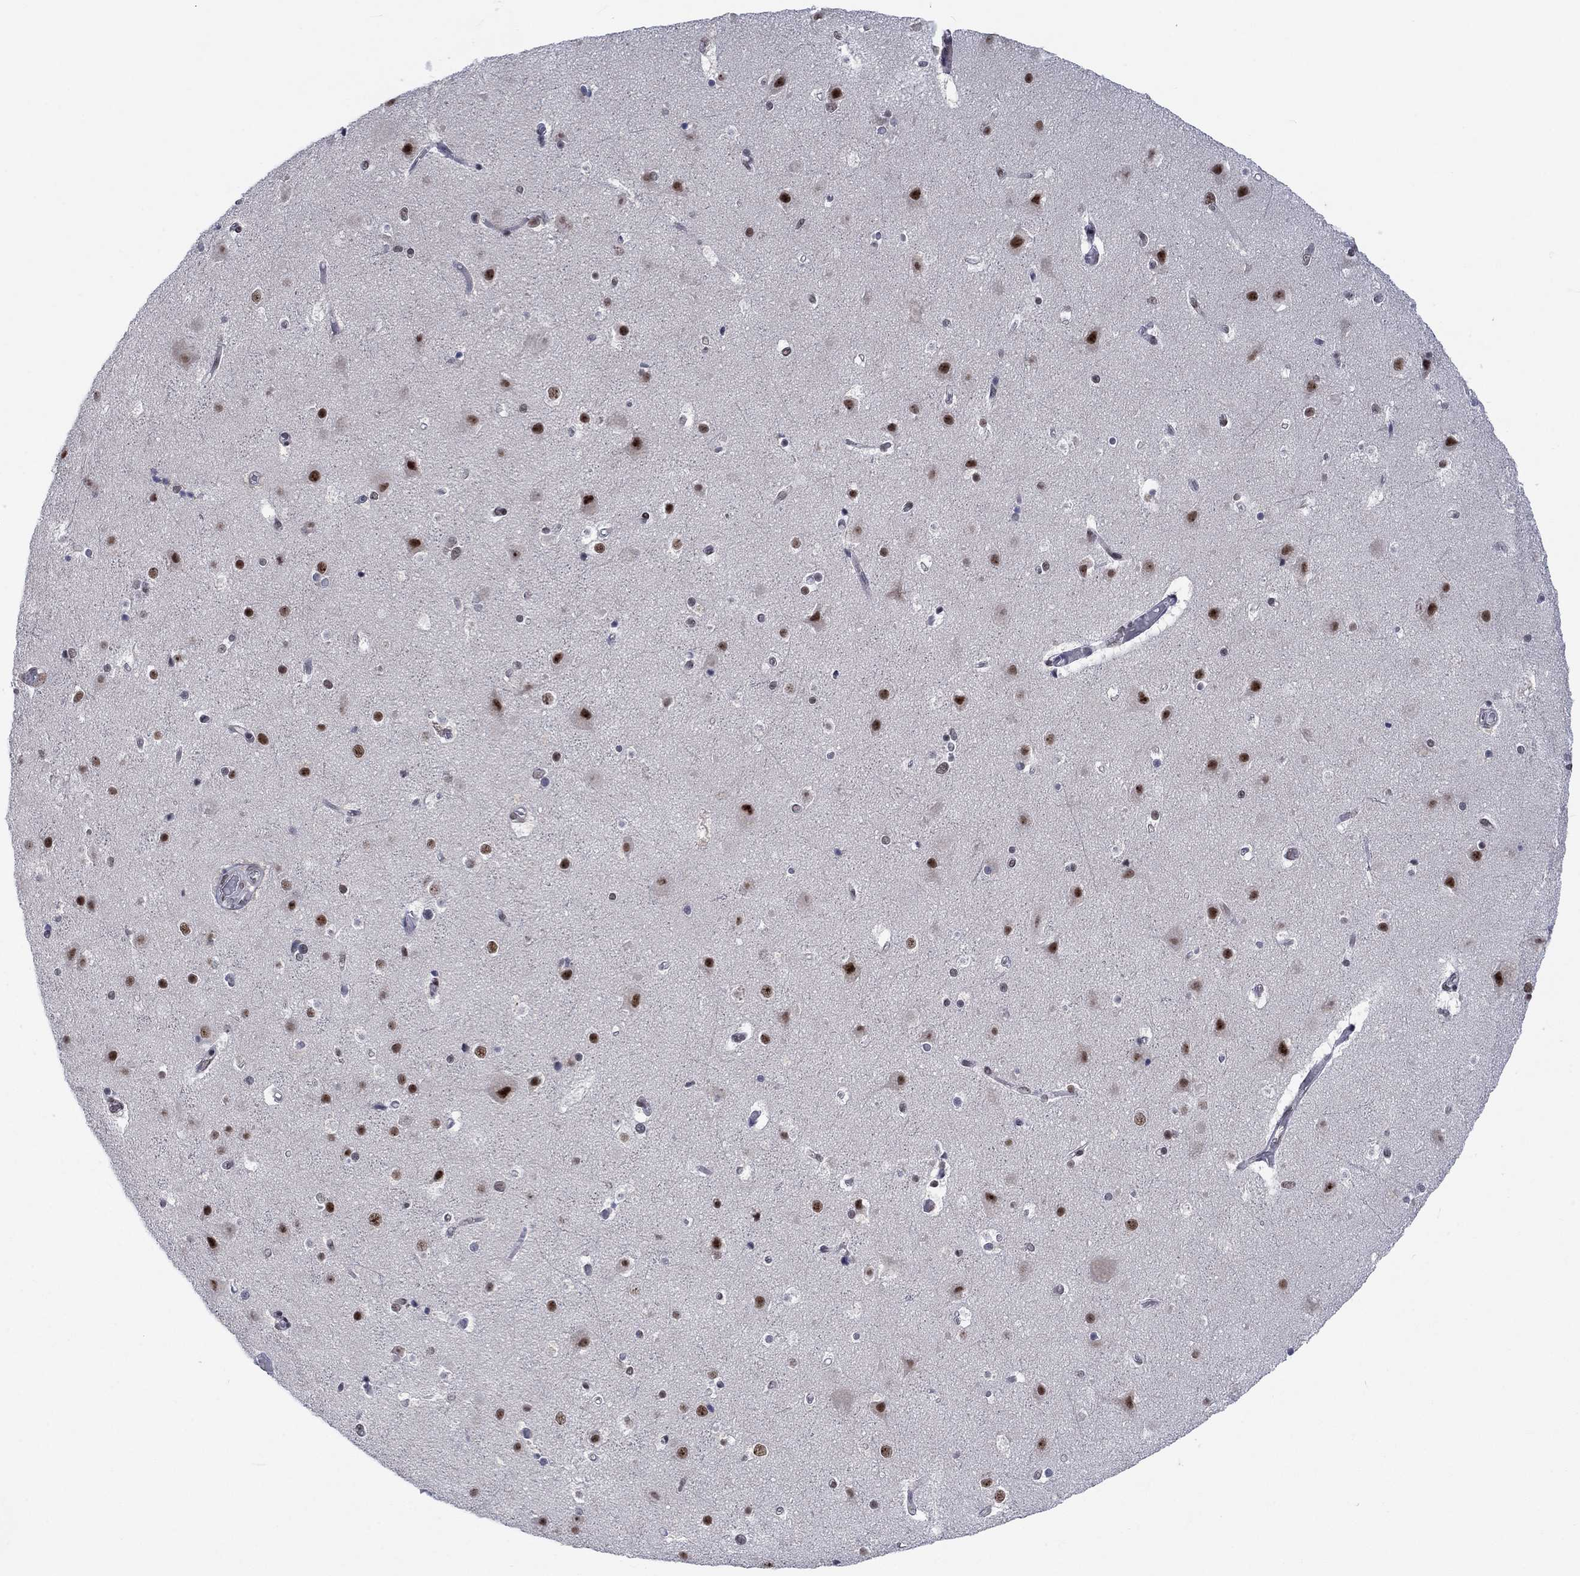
{"staining": {"intensity": "negative", "quantity": "none", "location": "none"}, "tissue": "cerebral cortex", "cell_type": "Endothelial cells", "image_type": "normal", "snomed": [{"axis": "morphology", "description": "Normal tissue, NOS"}, {"axis": "topography", "description": "Cerebral cortex"}], "caption": "Immunohistochemistry (IHC) of unremarkable human cerebral cortex displays no positivity in endothelial cells.", "gene": "FYTTD1", "patient": {"sex": "female", "age": 52}}